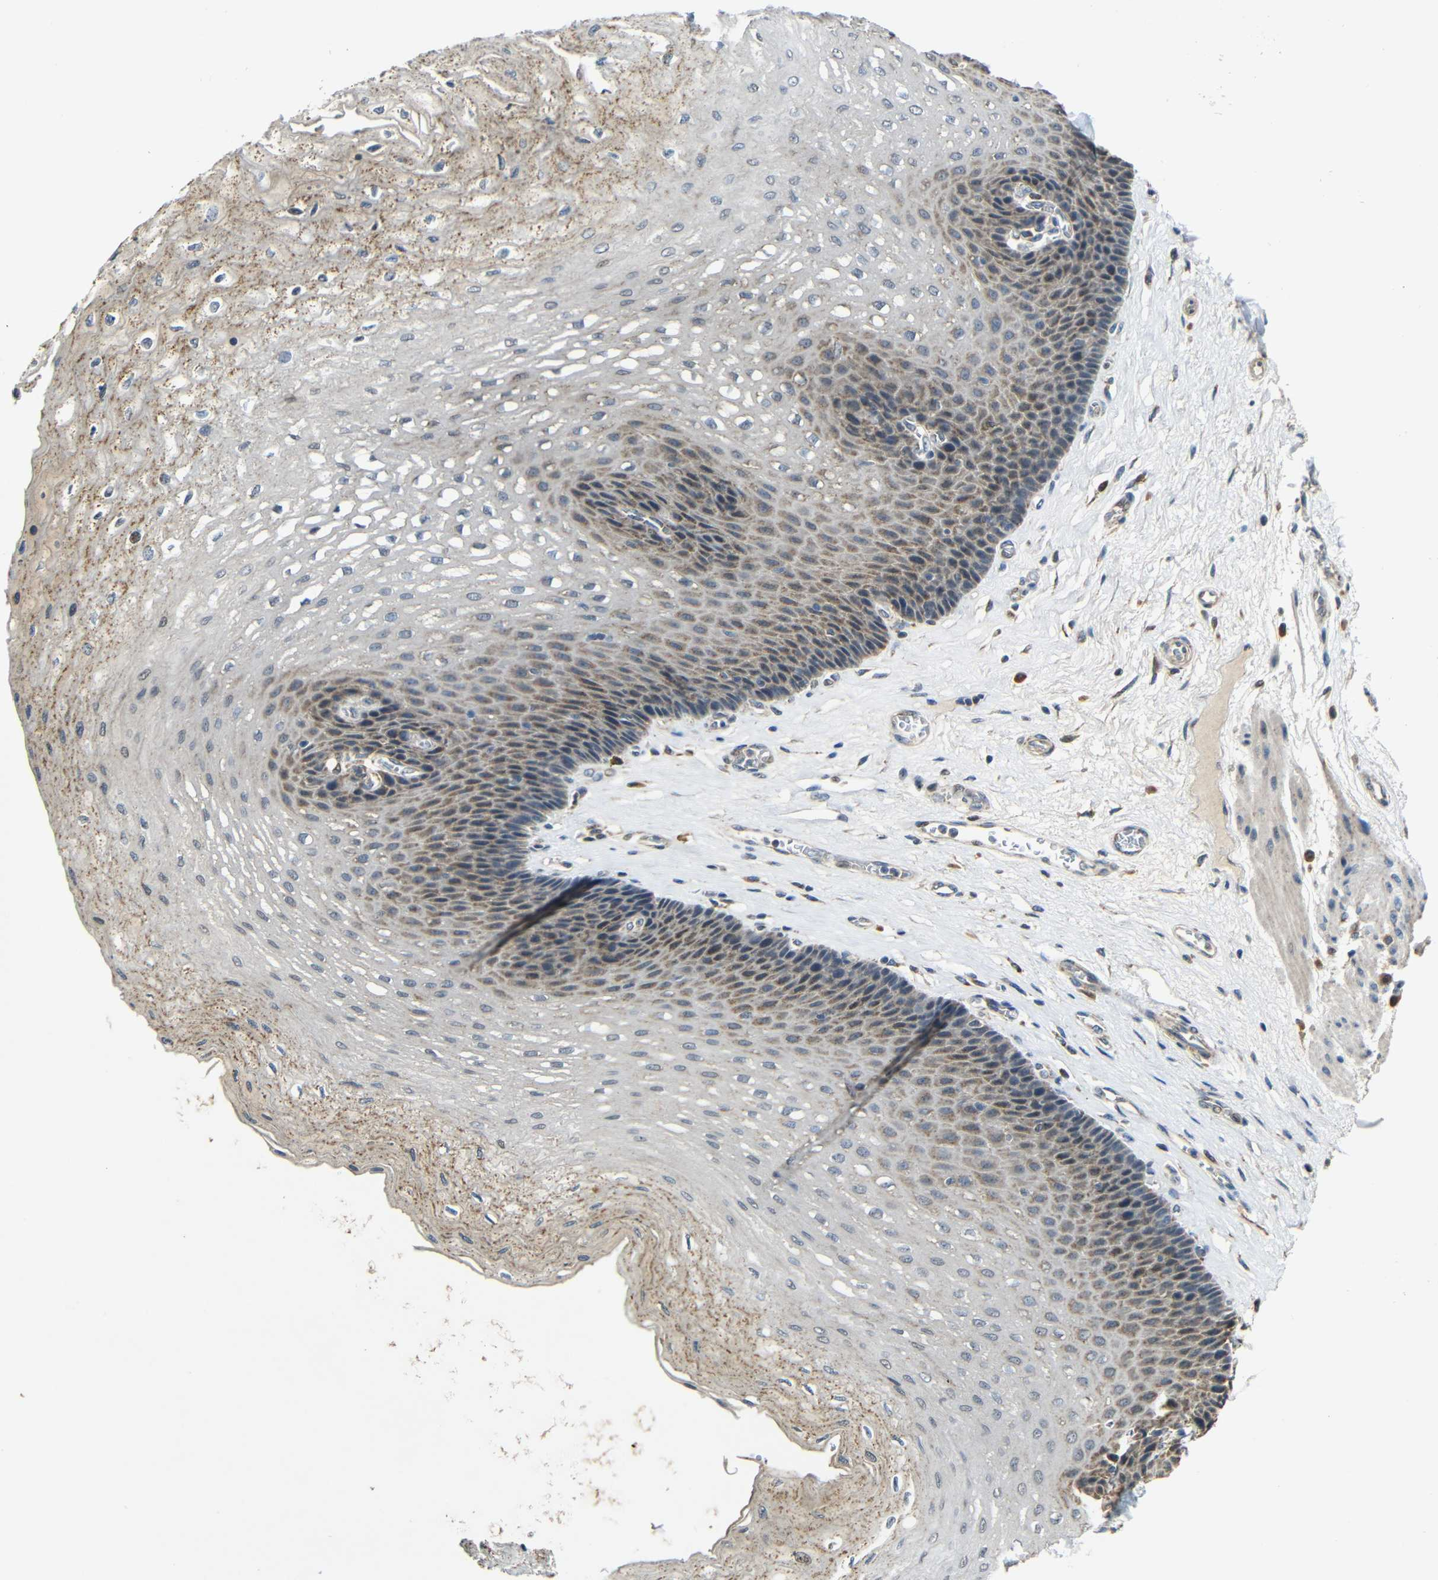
{"staining": {"intensity": "moderate", "quantity": "<25%", "location": "cytoplasmic/membranous"}, "tissue": "esophagus", "cell_type": "Squamous epithelial cells", "image_type": "normal", "snomed": [{"axis": "morphology", "description": "Normal tissue, NOS"}, {"axis": "topography", "description": "Esophagus"}], "caption": "Immunohistochemistry image of normal human esophagus stained for a protein (brown), which reveals low levels of moderate cytoplasmic/membranous staining in approximately <25% of squamous epithelial cells.", "gene": "KAZALD1", "patient": {"sex": "female", "age": 72}}